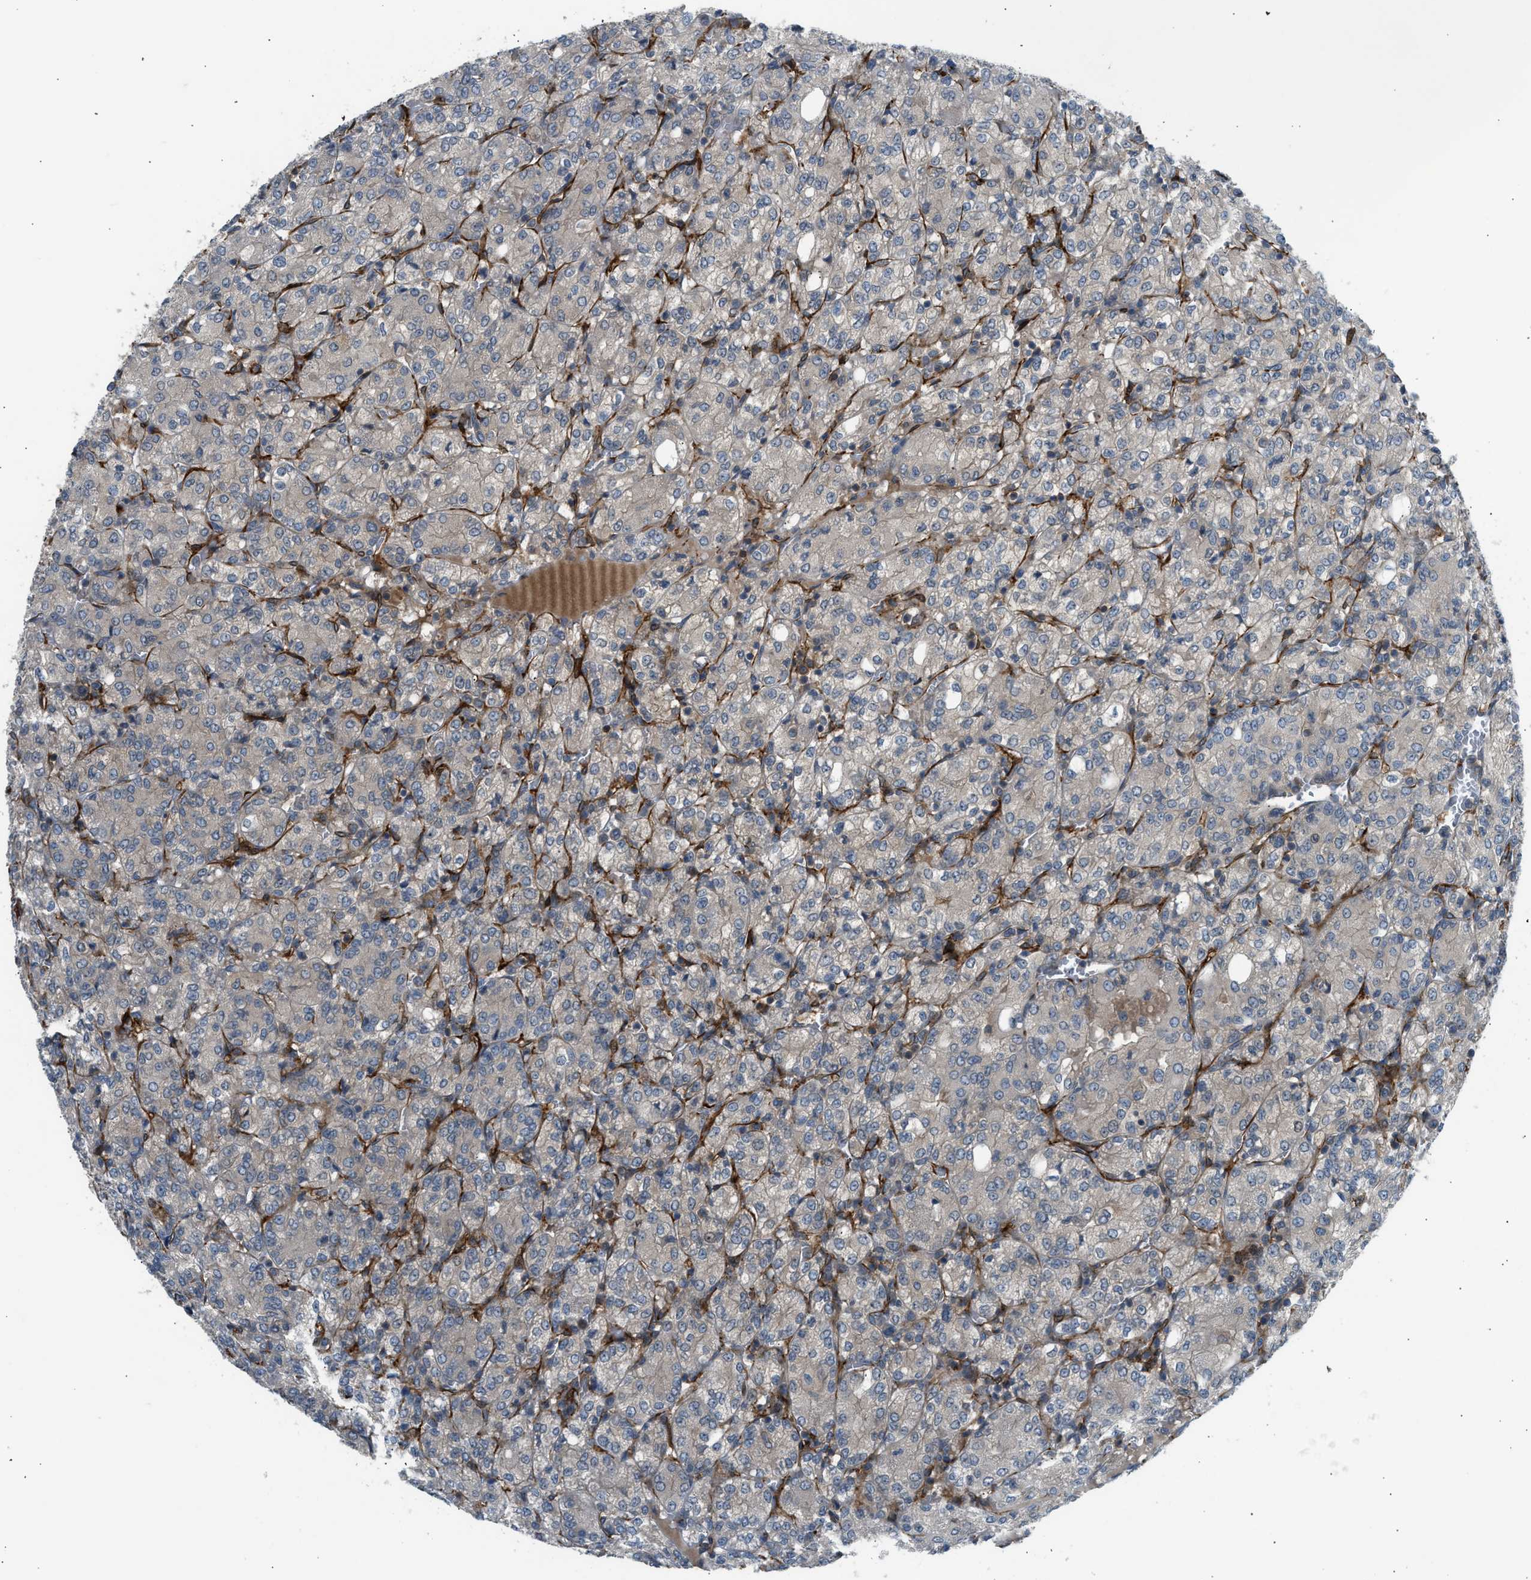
{"staining": {"intensity": "weak", "quantity": ">75%", "location": "cytoplasmic/membranous"}, "tissue": "renal cancer", "cell_type": "Tumor cells", "image_type": "cancer", "snomed": [{"axis": "morphology", "description": "Adenocarcinoma, NOS"}, {"axis": "topography", "description": "Kidney"}], "caption": "Weak cytoplasmic/membranous protein staining is present in approximately >75% of tumor cells in renal cancer.", "gene": "EDNRA", "patient": {"sex": "male", "age": 77}}